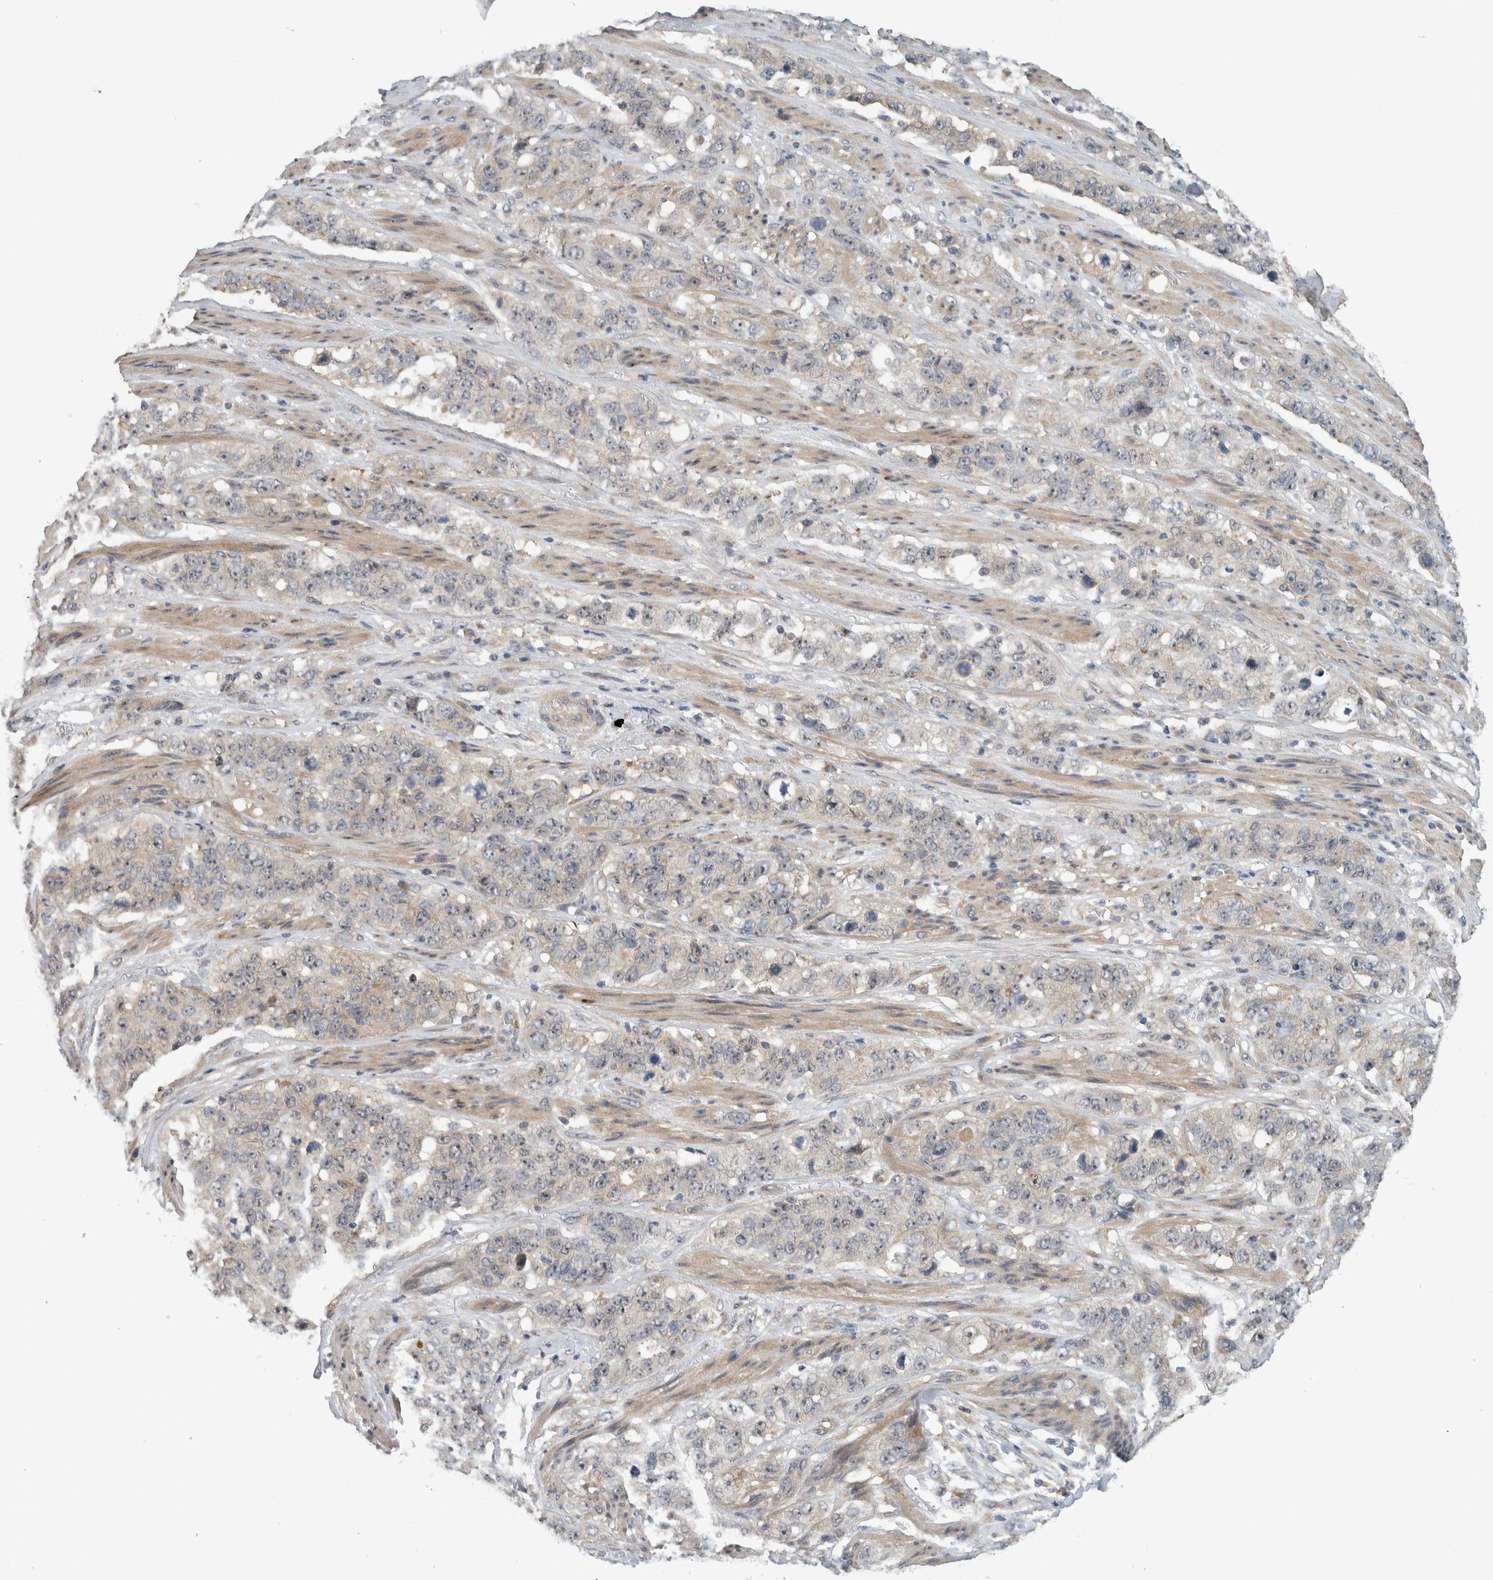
{"staining": {"intensity": "weak", "quantity": ">75%", "location": "nuclear"}, "tissue": "stomach cancer", "cell_type": "Tumor cells", "image_type": "cancer", "snomed": [{"axis": "morphology", "description": "Adenocarcinoma, NOS"}, {"axis": "topography", "description": "Stomach"}], "caption": "High-magnification brightfield microscopy of adenocarcinoma (stomach) stained with DAB (3,3'-diaminobenzidine) (brown) and counterstained with hematoxylin (blue). tumor cells exhibit weak nuclear positivity is appreciated in approximately>75% of cells.", "gene": "MPRIP", "patient": {"sex": "male", "age": 48}}